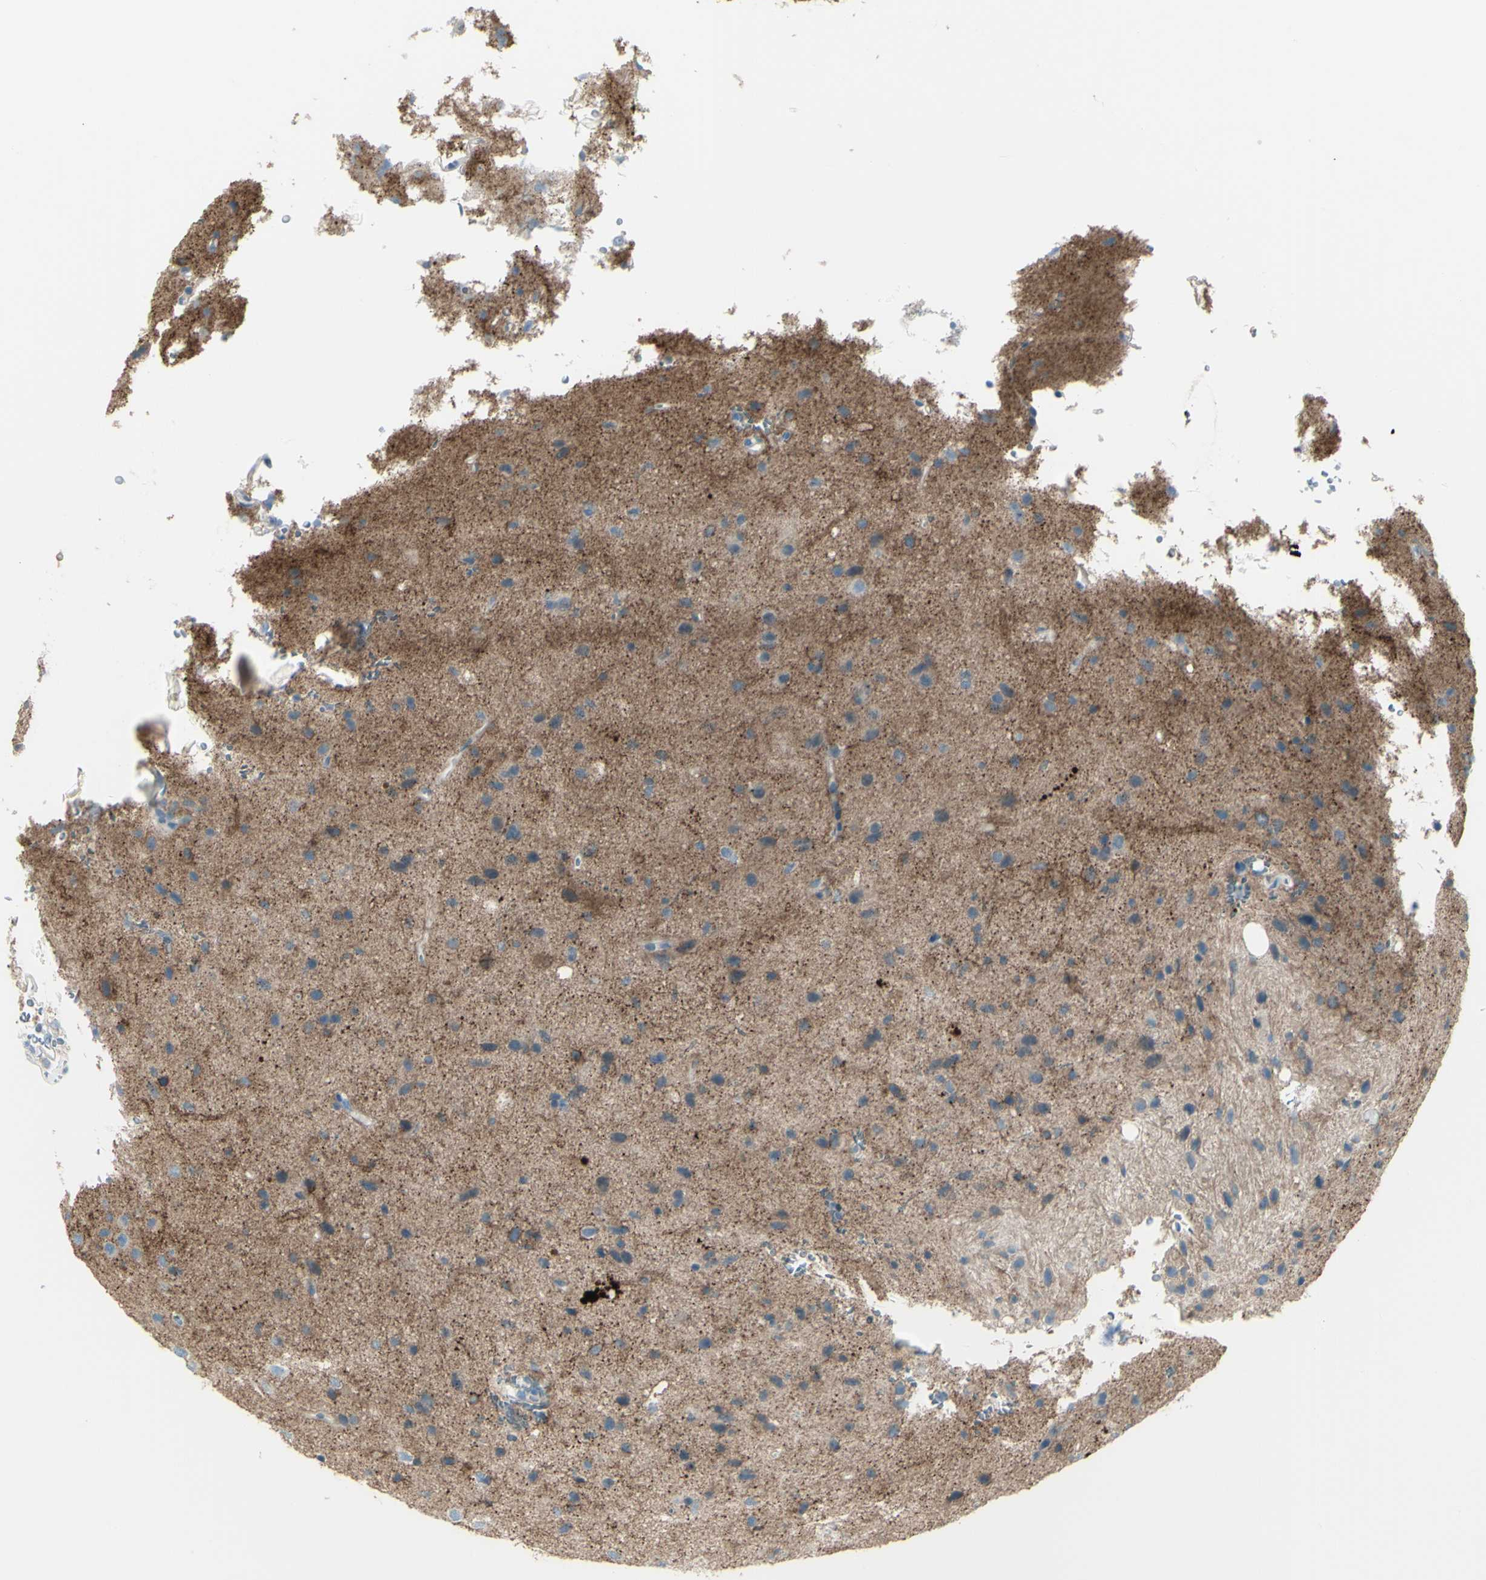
{"staining": {"intensity": "weak", "quantity": "<25%", "location": "cytoplasmic/membranous"}, "tissue": "glioma", "cell_type": "Tumor cells", "image_type": "cancer", "snomed": [{"axis": "morphology", "description": "Glioma, malignant, Low grade"}, {"axis": "topography", "description": "Brain"}], "caption": "Immunohistochemistry (IHC) micrograph of glioma stained for a protein (brown), which reveals no positivity in tumor cells.", "gene": "GPR34", "patient": {"sex": "male", "age": 77}}